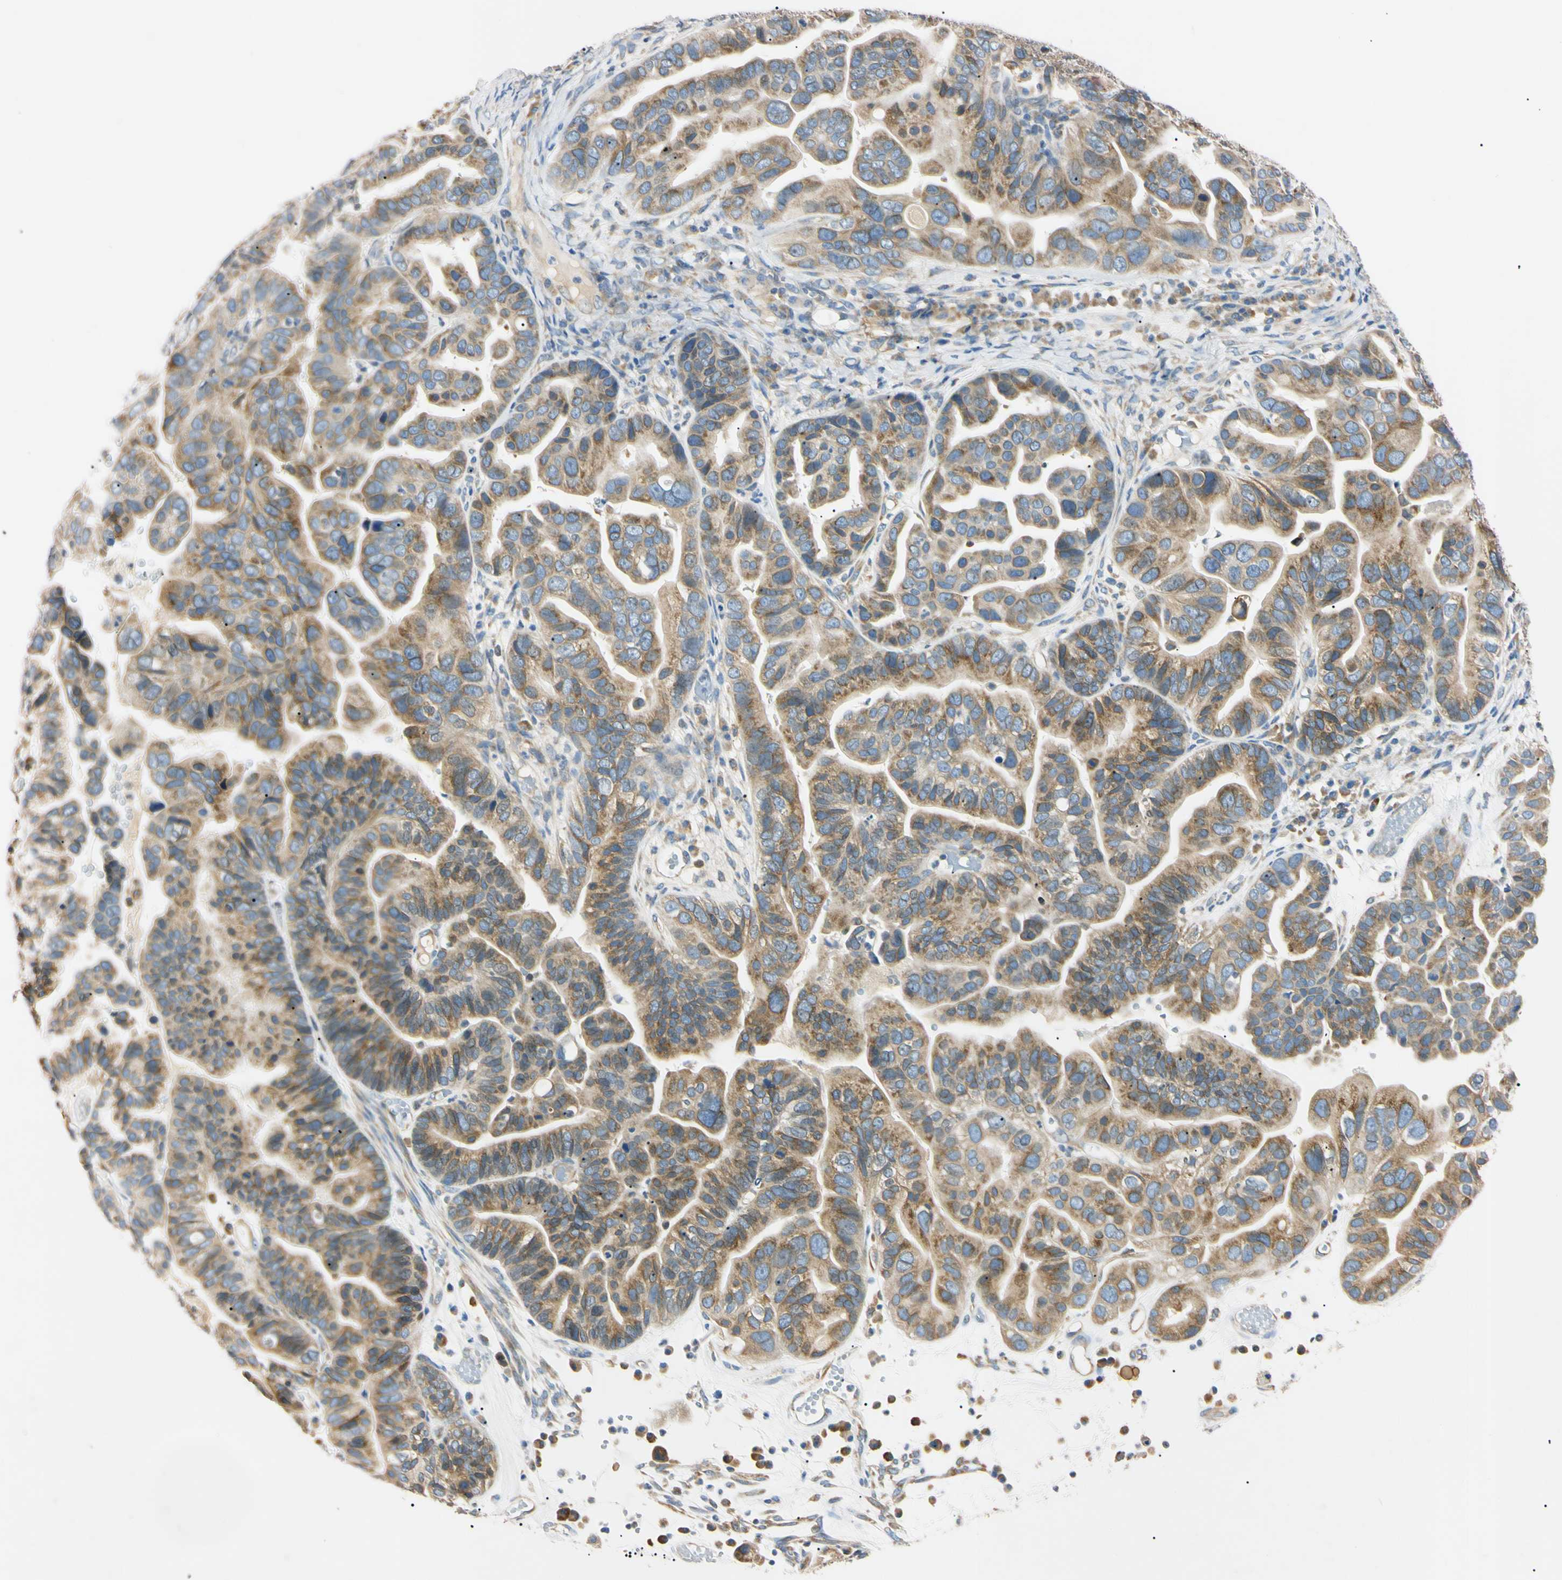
{"staining": {"intensity": "moderate", "quantity": ">75%", "location": "cytoplasmic/membranous"}, "tissue": "ovarian cancer", "cell_type": "Tumor cells", "image_type": "cancer", "snomed": [{"axis": "morphology", "description": "Cystadenocarcinoma, serous, NOS"}, {"axis": "topography", "description": "Ovary"}], "caption": "Protein staining shows moderate cytoplasmic/membranous positivity in approximately >75% of tumor cells in serous cystadenocarcinoma (ovarian). (DAB IHC, brown staining for protein, blue staining for nuclei).", "gene": "DNAJB12", "patient": {"sex": "female", "age": 56}}